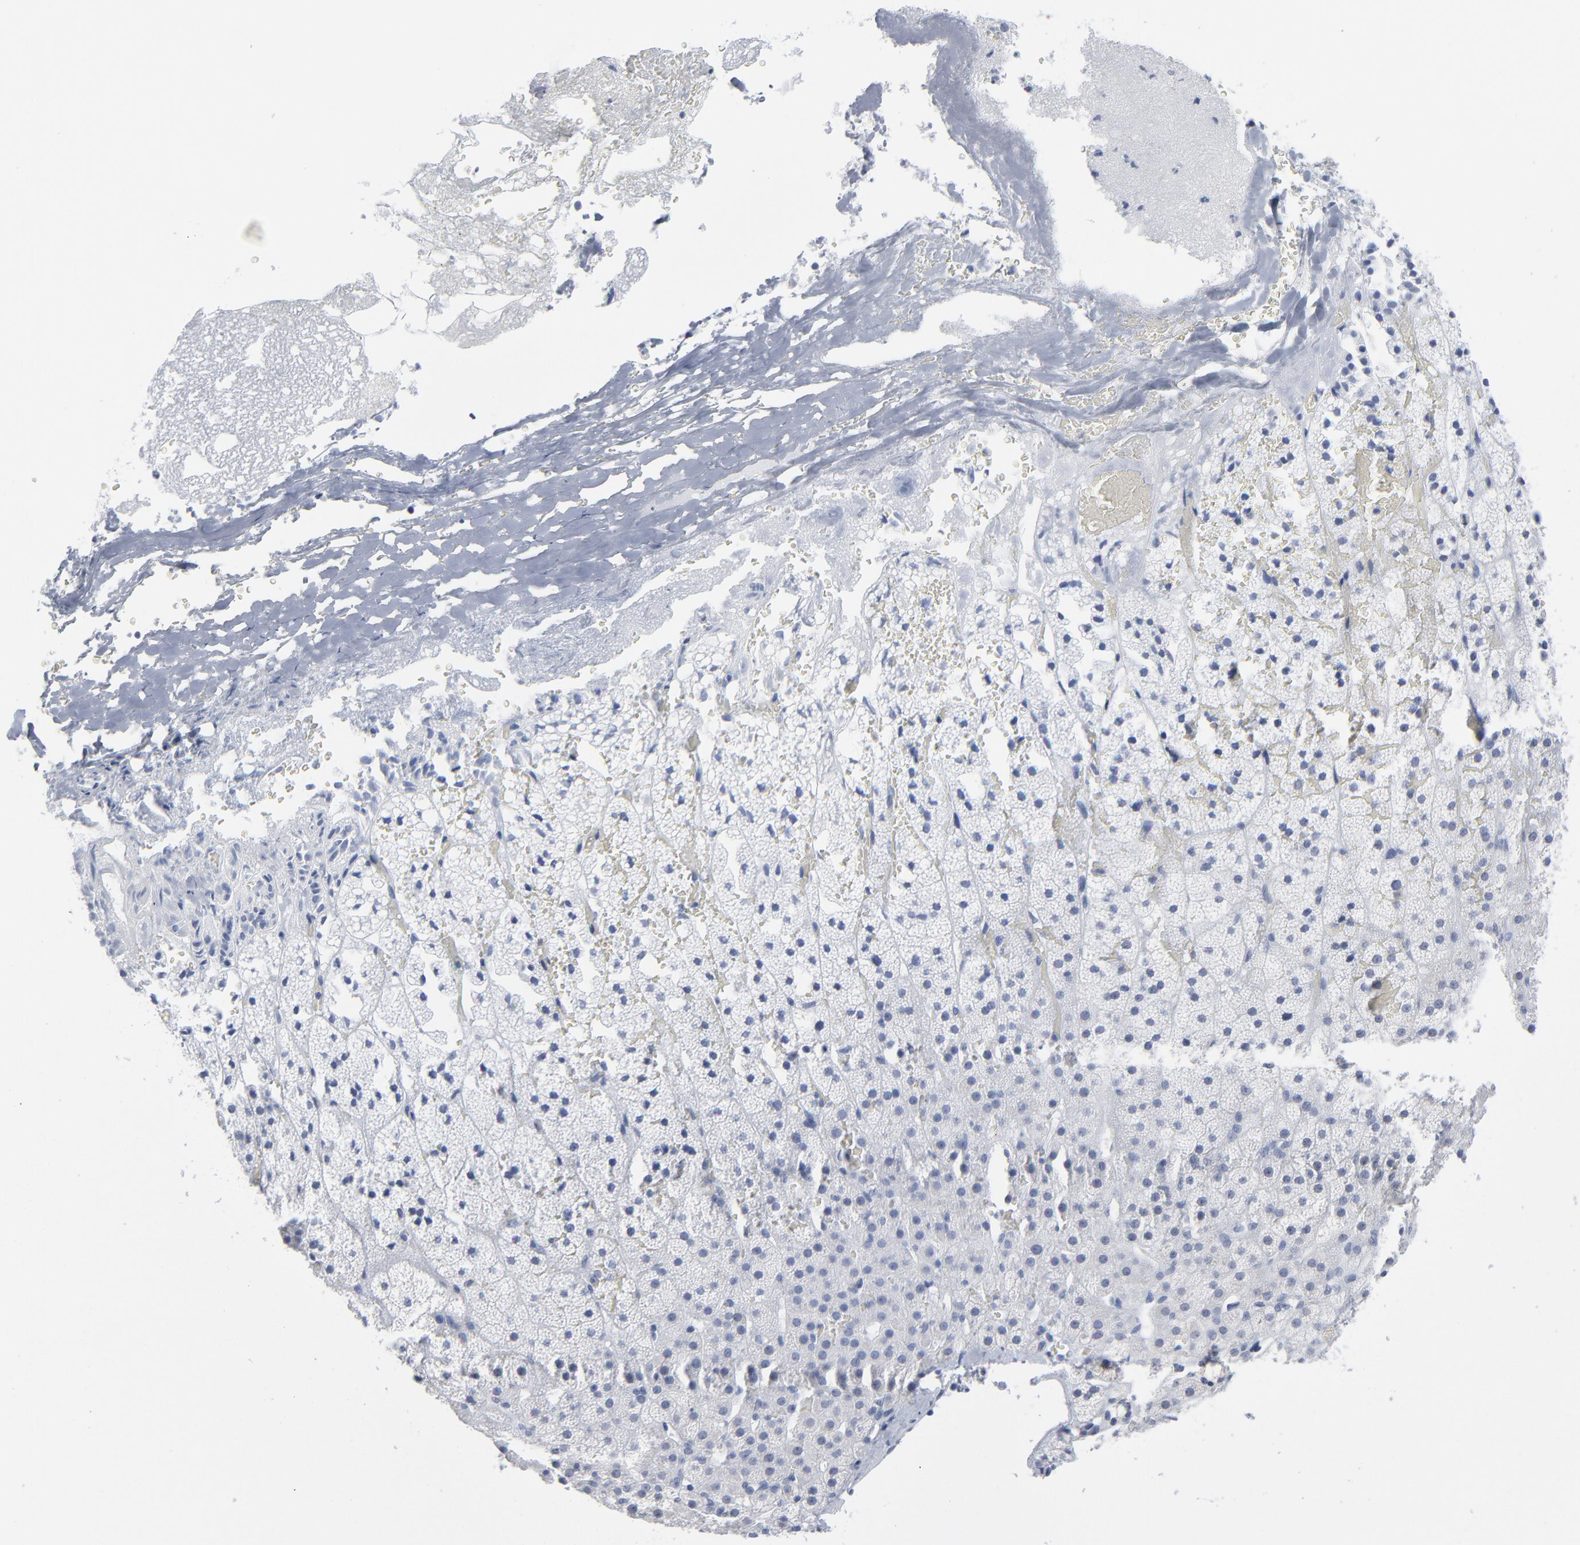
{"staining": {"intensity": "negative", "quantity": "none", "location": "none"}, "tissue": "adrenal gland", "cell_type": "Glandular cells", "image_type": "normal", "snomed": [{"axis": "morphology", "description": "Normal tissue, NOS"}, {"axis": "topography", "description": "Adrenal gland"}], "caption": "Histopathology image shows no protein expression in glandular cells of benign adrenal gland.", "gene": "PAGE1", "patient": {"sex": "male", "age": 35}}